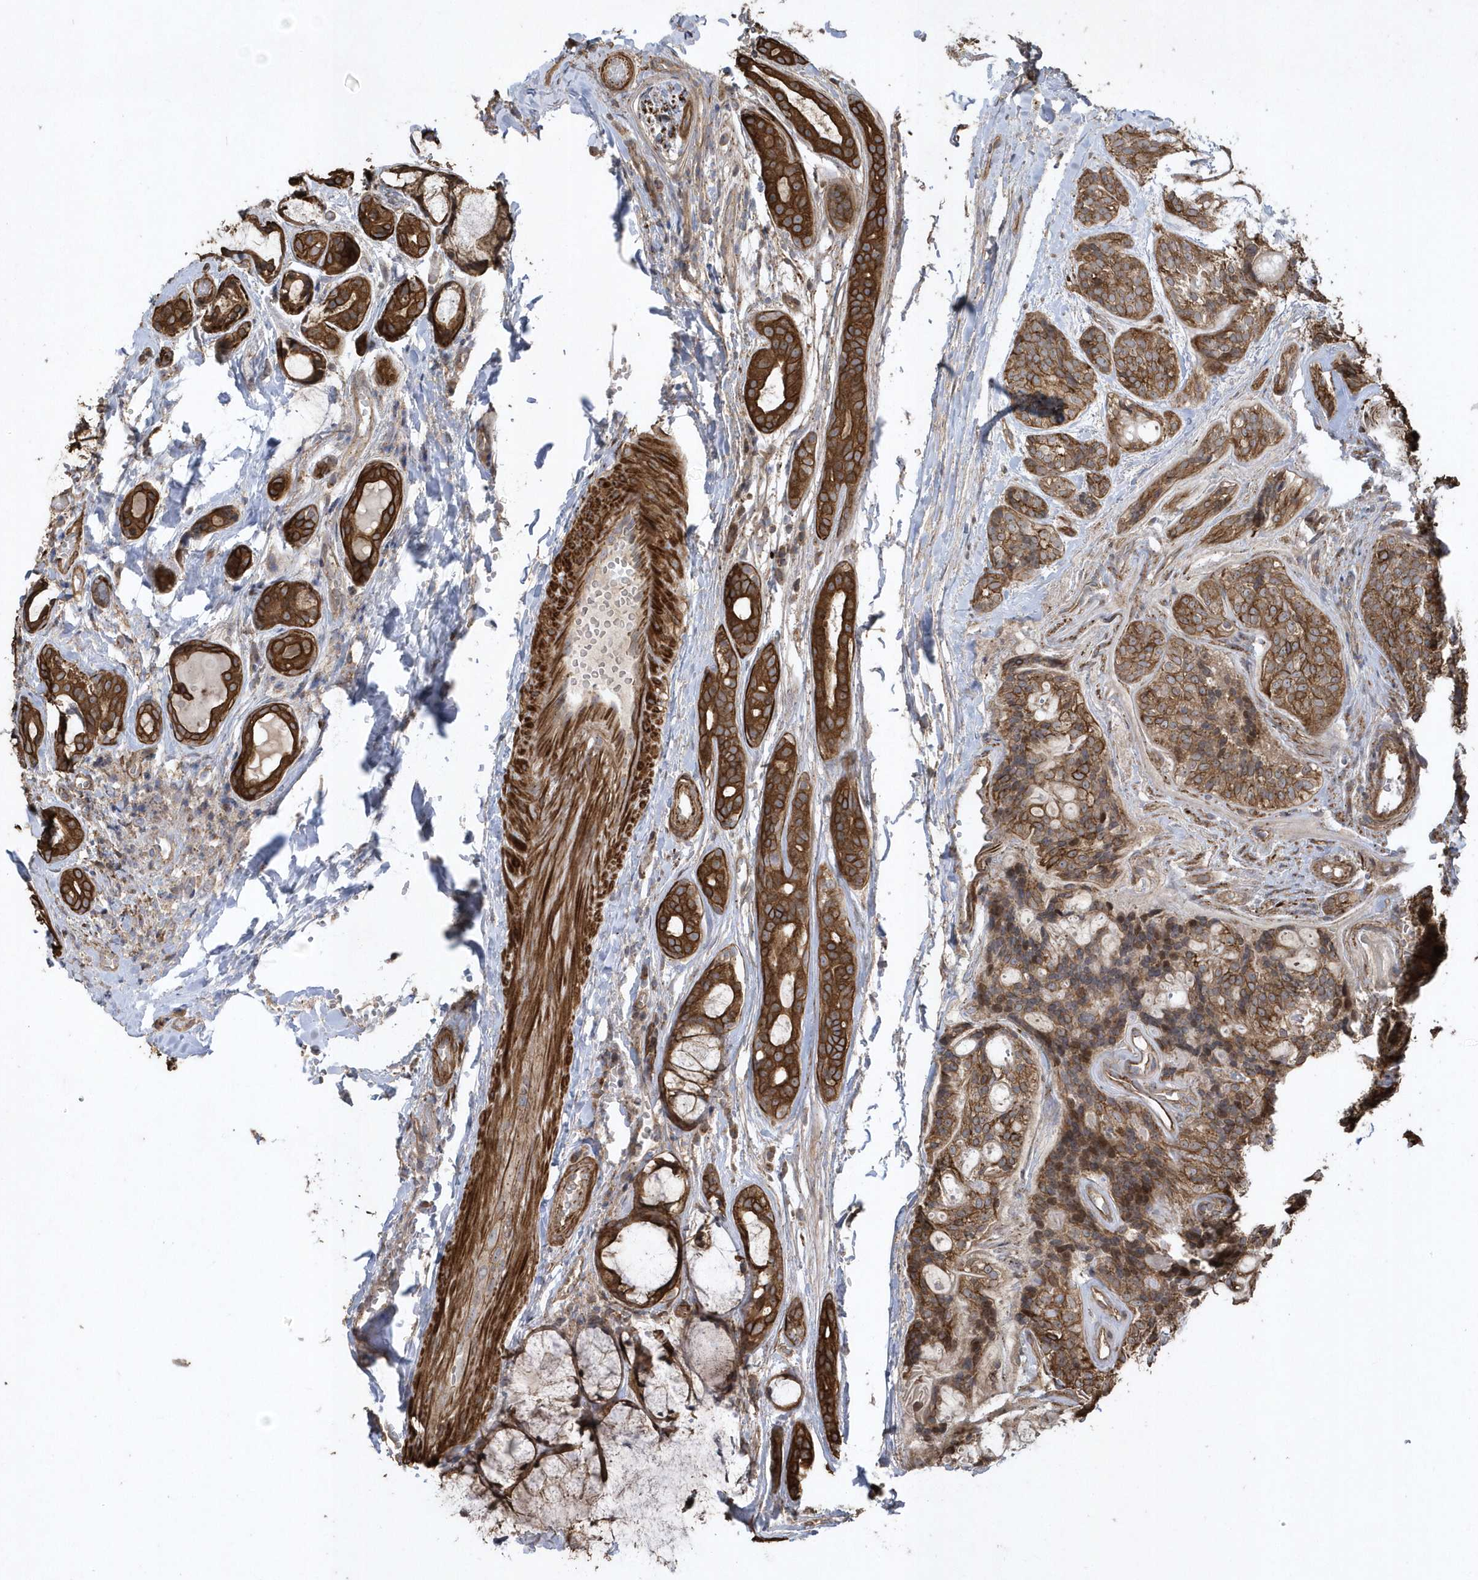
{"staining": {"intensity": "strong", "quantity": ">75%", "location": "cytoplasmic/membranous"}, "tissue": "head and neck cancer", "cell_type": "Tumor cells", "image_type": "cancer", "snomed": [{"axis": "morphology", "description": "Adenocarcinoma, NOS"}, {"axis": "topography", "description": "Head-Neck"}], "caption": "Immunohistochemistry (IHC) image of human head and neck cancer (adenocarcinoma) stained for a protein (brown), which shows high levels of strong cytoplasmic/membranous staining in about >75% of tumor cells.", "gene": "SENP8", "patient": {"sex": "male", "age": 66}}